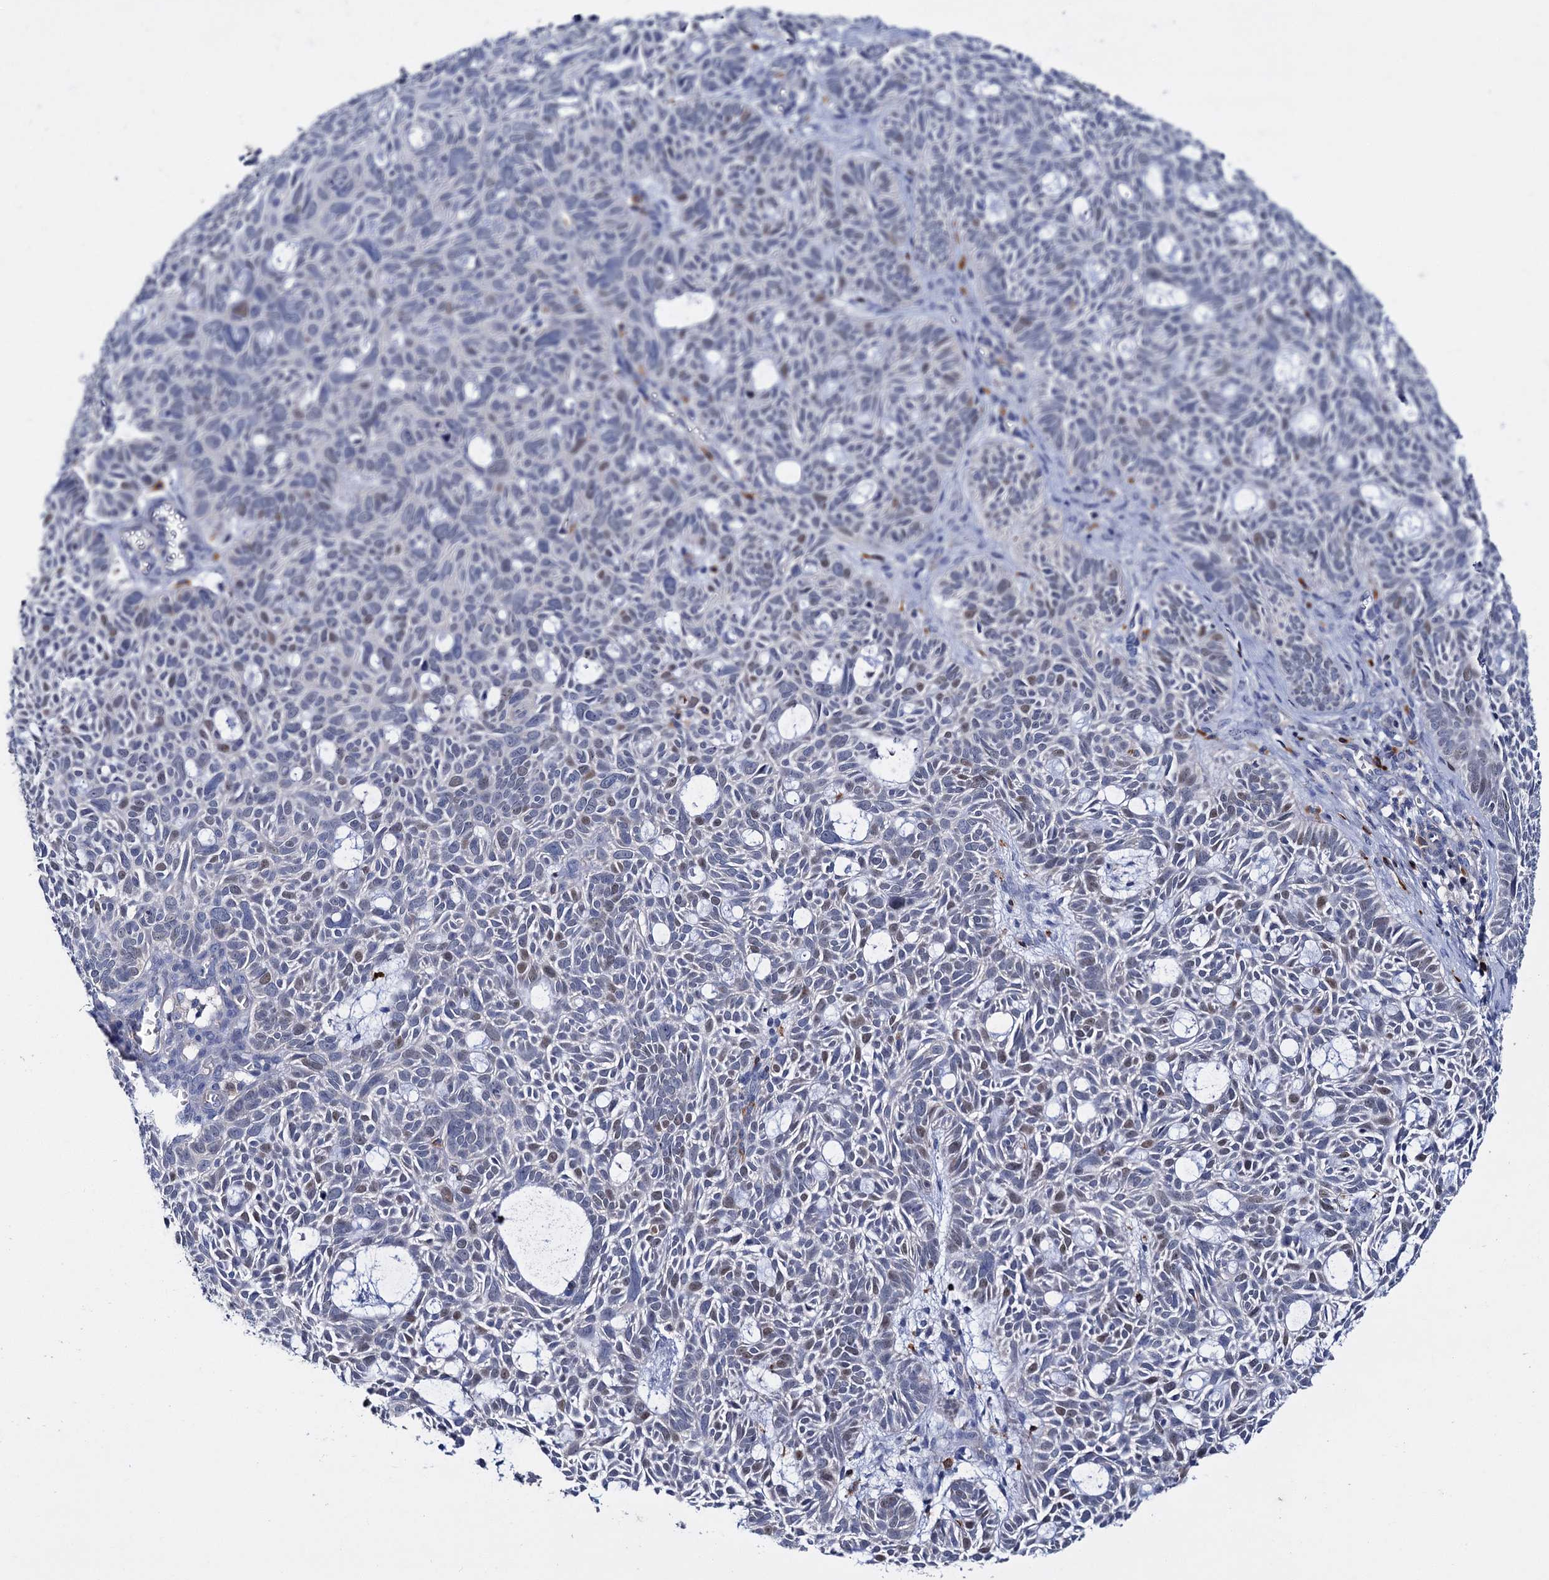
{"staining": {"intensity": "weak", "quantity": "<25%", "location": "nuclear"}, "tissue": "skin cancer", "cell_type": "Tumor cells", "image_type": "cancer", "snomed": [{"axis": "morphology", "description": "Basal cell carcinoma"}, {"axis": "topography", "description": "Skin"}], "caption": "This is an immunohistochemistry image of human skin cancer (basal cell carcinoma). There is no expression in tumor cells.", "gene": "FAM111B", "patient": {"sex": "male", "age": 69}}